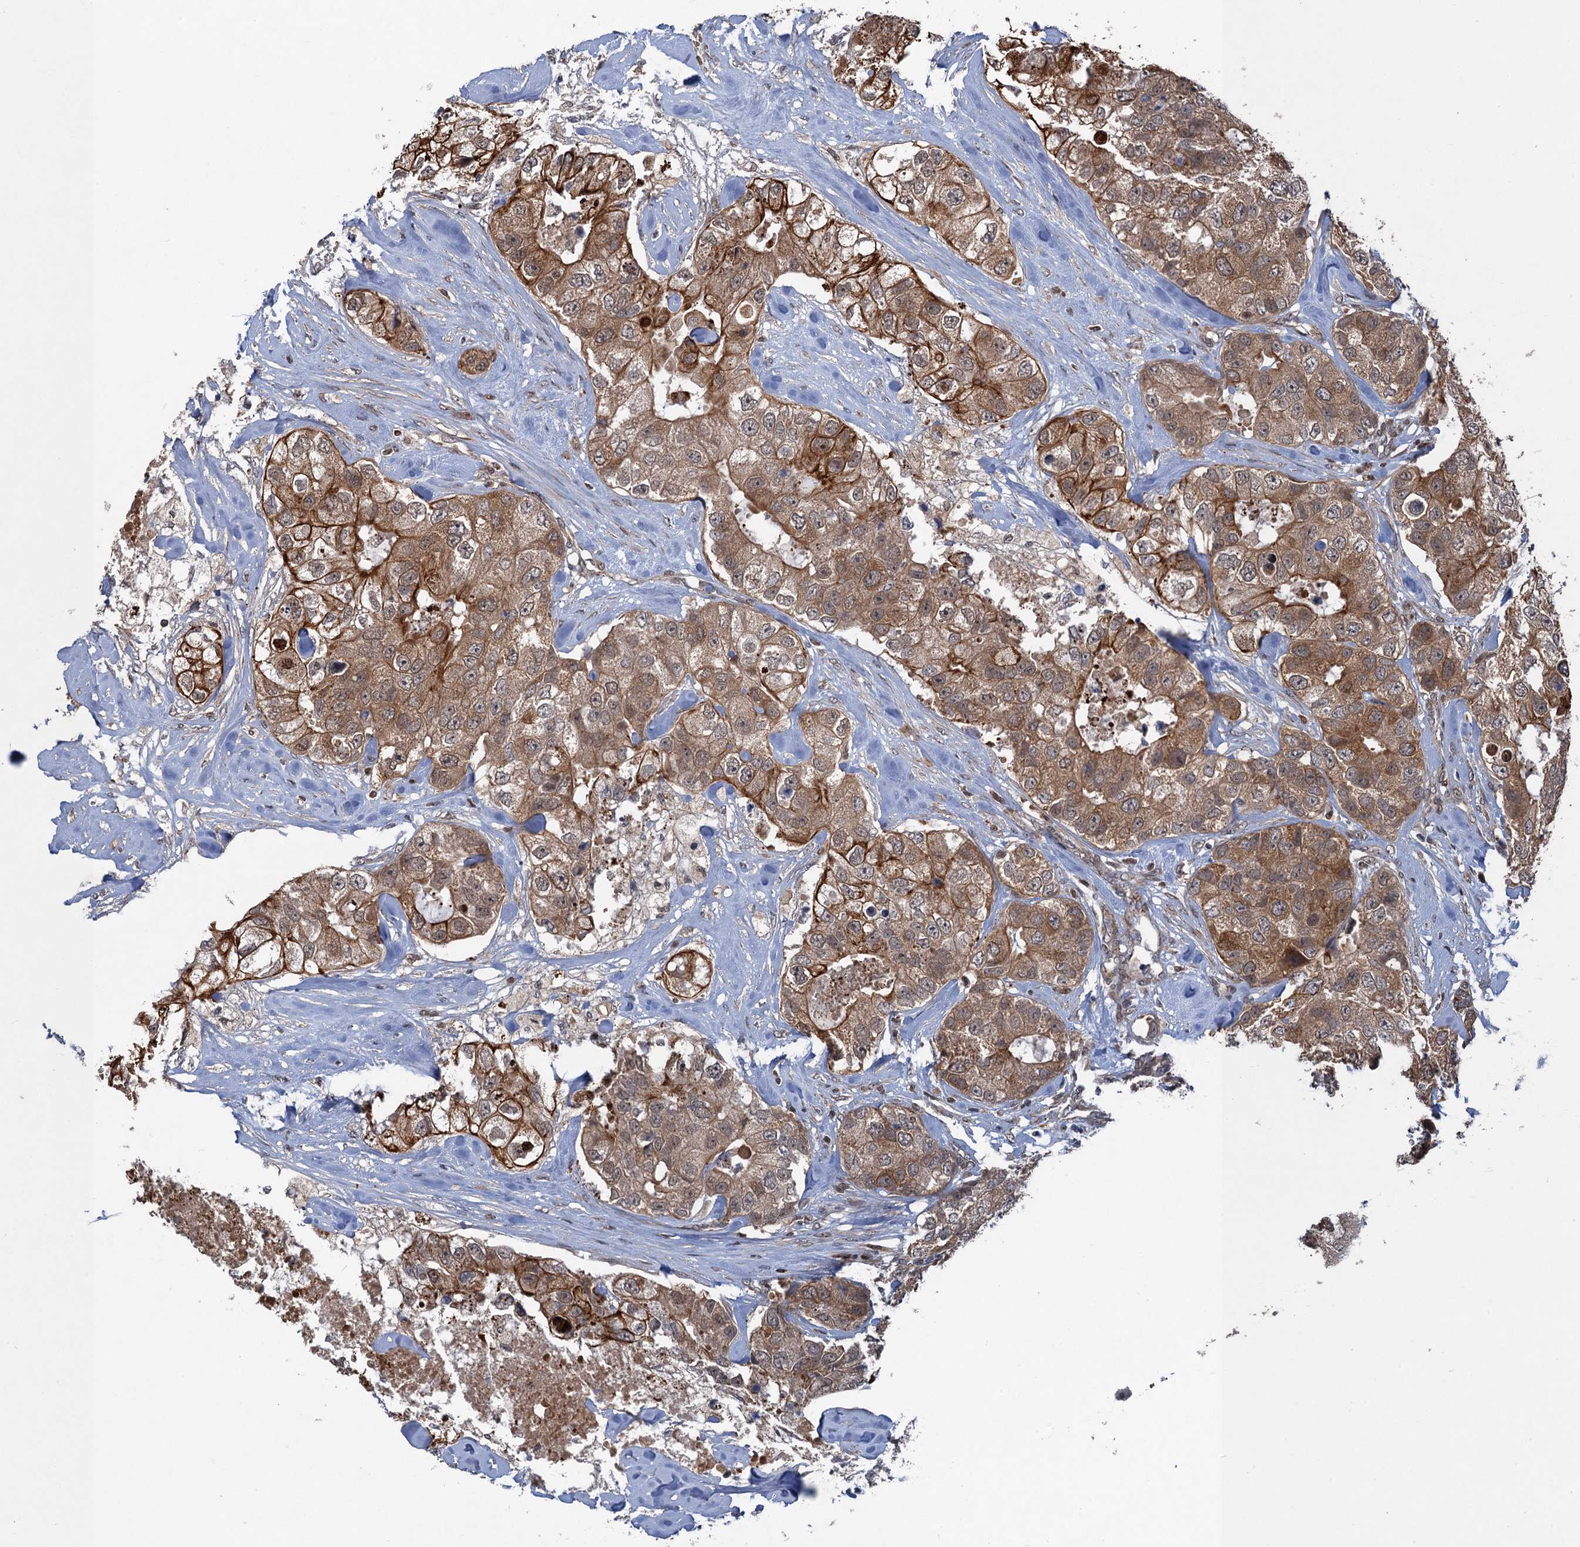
{"staining": {"intensity": "moderate", "quantity": ">75%", "location": "cytoplasmic/membranous"}, "tissue": "breast cancer", "cell_type": "Tumor cells", "image_type": "cancer", "snomed": [{"axis": "morphology", "description": "Duct carcinoma"}, {"axis": "topography", "description": "Breast"}], "caption": "Moderate cytoplasmic/membranous positivity for a protein is present in approximately >75% of tumor cells of breast cancer (invasive ductal carcinoma) using IHC.", "gene": "TTC31", "patient": {"sex": "female", "age": 62}}